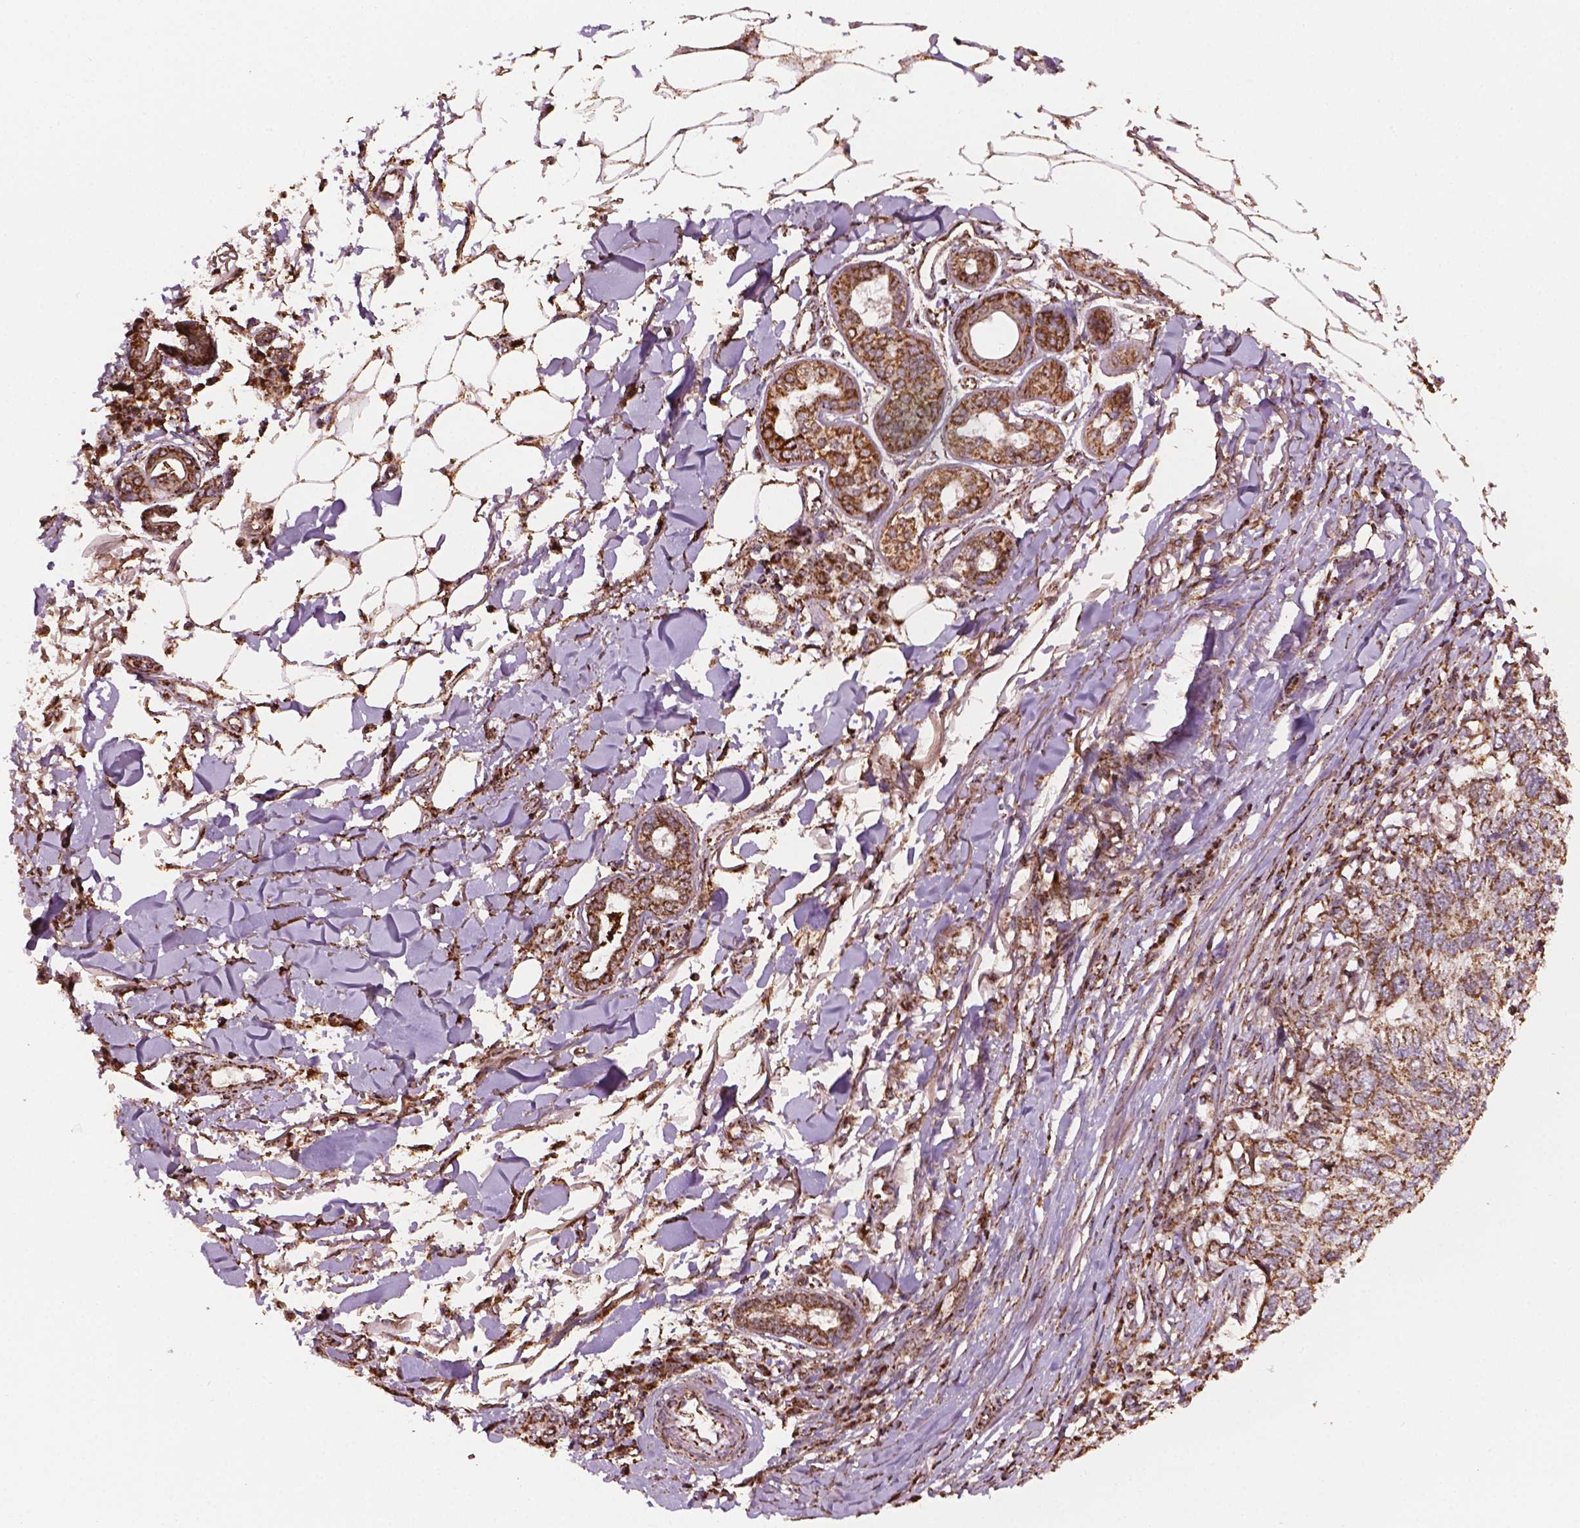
{"staining": {"intensity": "weak", "quantity": ">75%", "location": "cytoplasmic/membranous"}, "tissue": "skin cancer", "cell_type": "Tumor cells", "image_type": "cancer", "snomed": [{"axis": "morphology", "description": "Basal cell carcinoma"}, {"axis": "topography", "description": "Skin"}], "caption": "Tumor cells reveal low levels of weak cytoplasmic/membranous staining in about >75% of cells in basal cell carcinoma (skin).", "gene": "HS3ST3A1", "patient": {"sex": "female", "age": 65}}